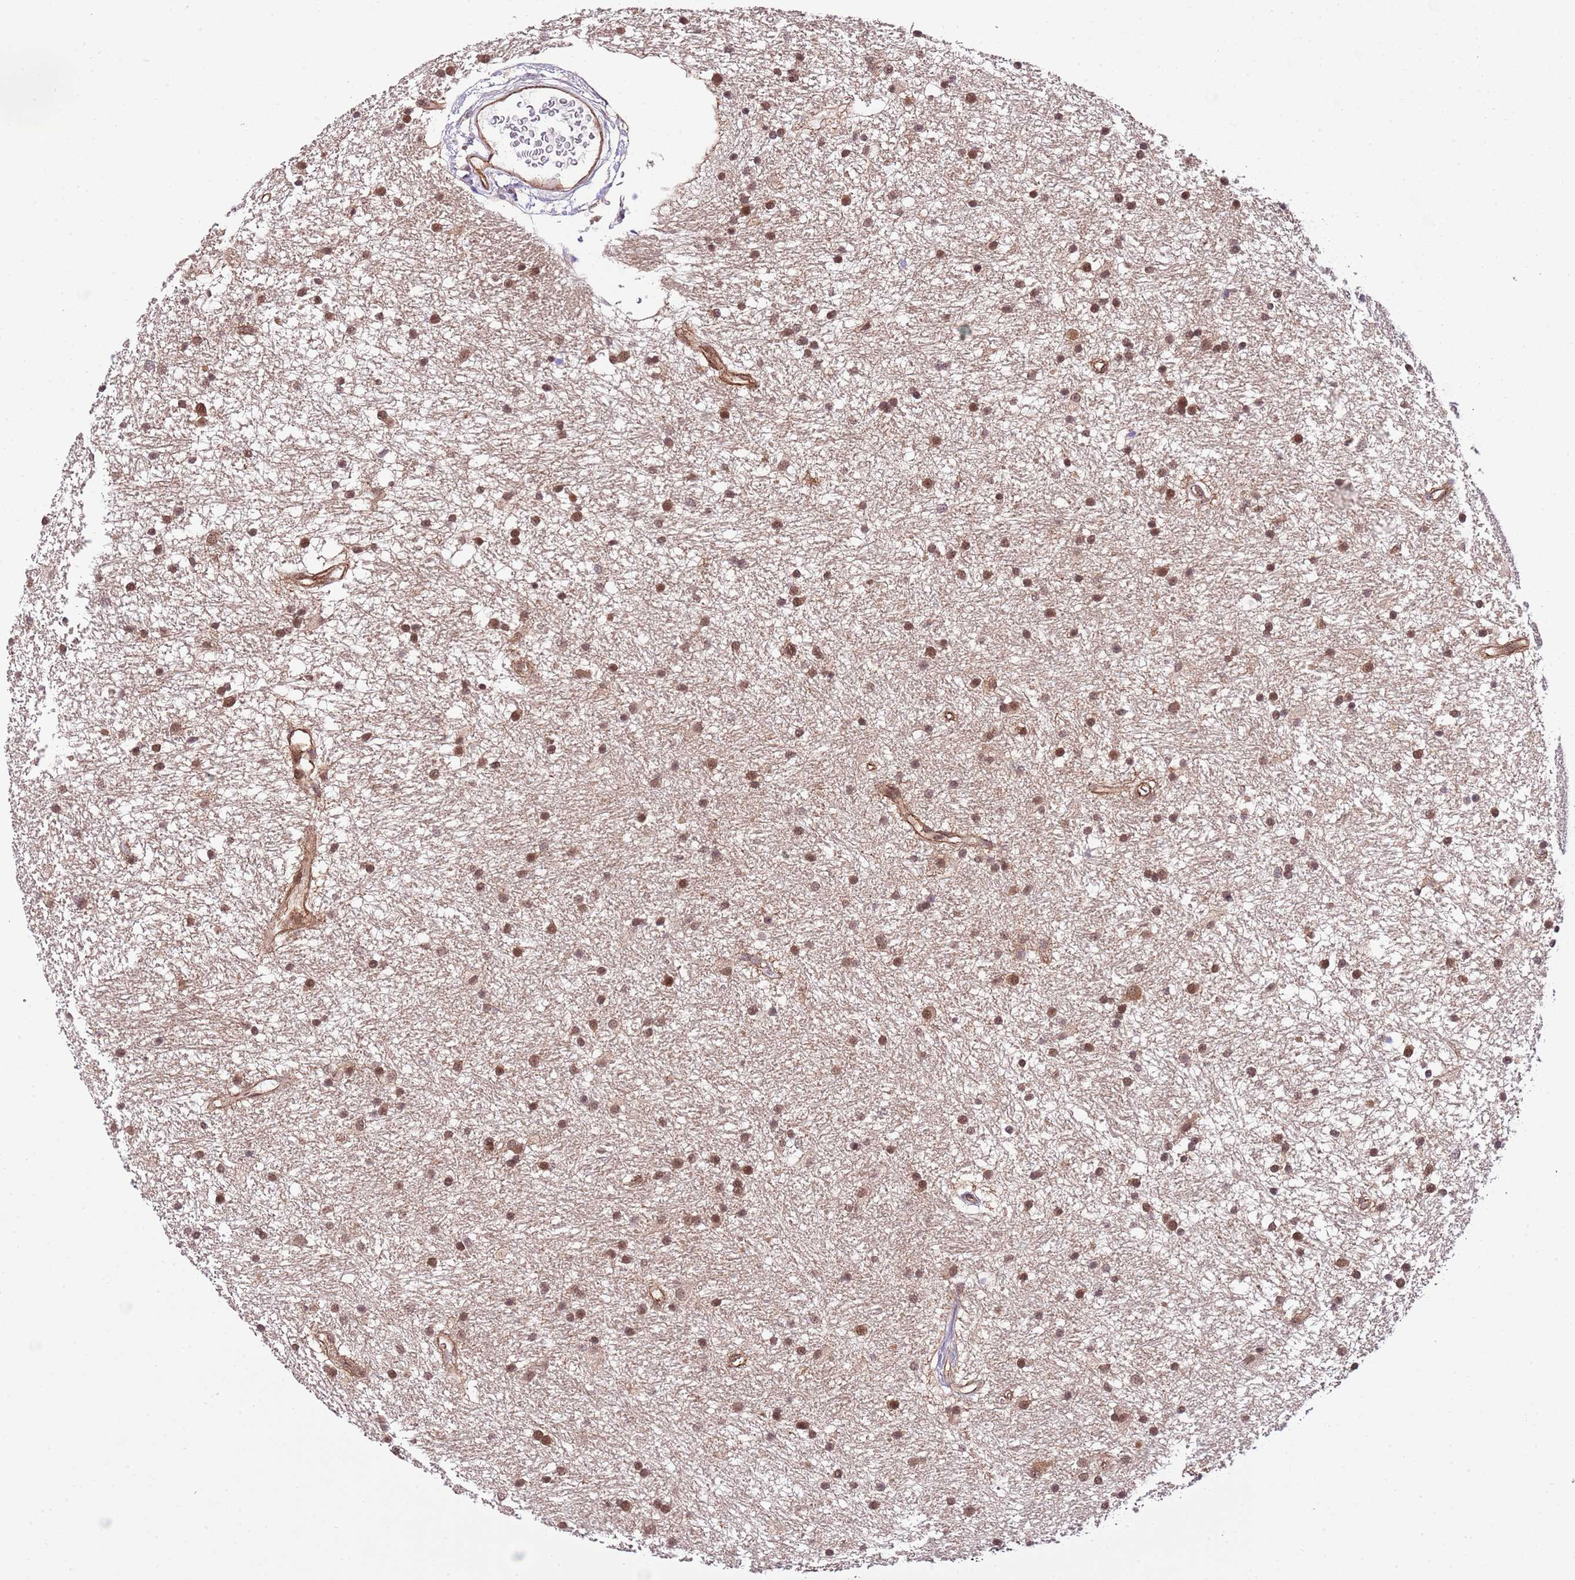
{"staining": {"intensity": "moderate", "quantity": ">75%", "location": "cytoplasmic/membranous,nuclear"}, "tissue": "glioma", "cell_type": "Tumor cells", "image_type": "cancer", "snomed": [{"axis": "morphology", "description": "Glioma, malignant, High grade"}, {"axis": "topography", "description": "Brain"}], "caption": "This histopathology image exhibits immunohistochemistry staining of glioma, with medium moderate cytoplasmic/membranous and nuclear staining in approximately >75% of tumor cells.", "gene": "DONSON", "patient": {"sex": "male", "age": 77}}